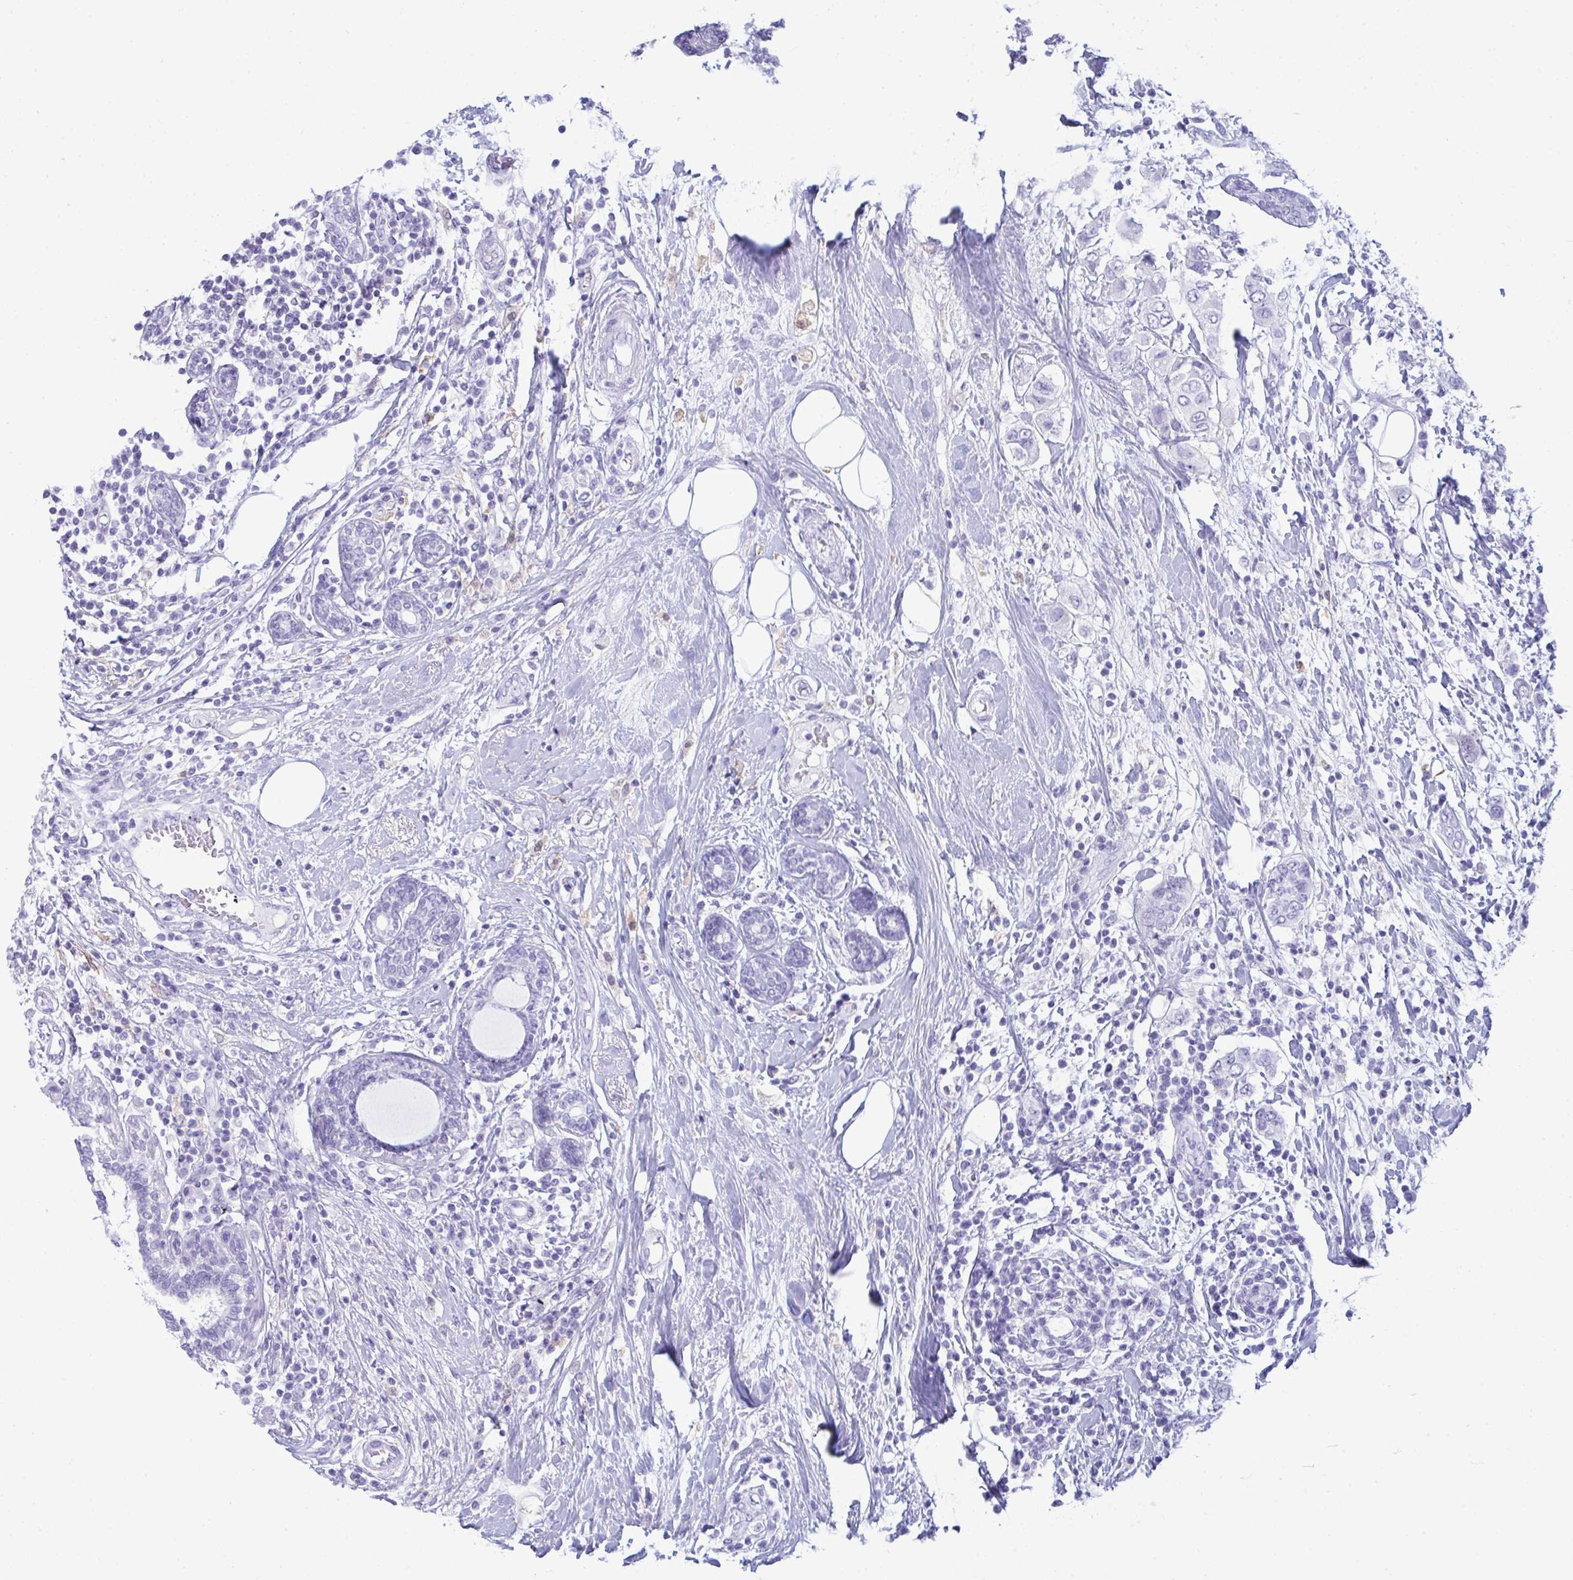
{"staining": {"intensity": "negative", "quantity": "none", "location": "none"}, "tissue": "breast cancer", "cell_type": "Tumor cells", "image_type": "cancer", "snomed": [{"axis": "morphology", "description": "Lobular carcinoma"}, {"axis": "topography", "description": "Breast"}], "caption": "High power microscopy image of an immunohistochemistry (IHC) micrograph of breast cancer, revealing no significant staining in tumor cells. (Immunohistochemistry, brightfield microscopy, high magnification).", "gene": "ANKRD60", "patient": {"sex": "female", "age": 51}}